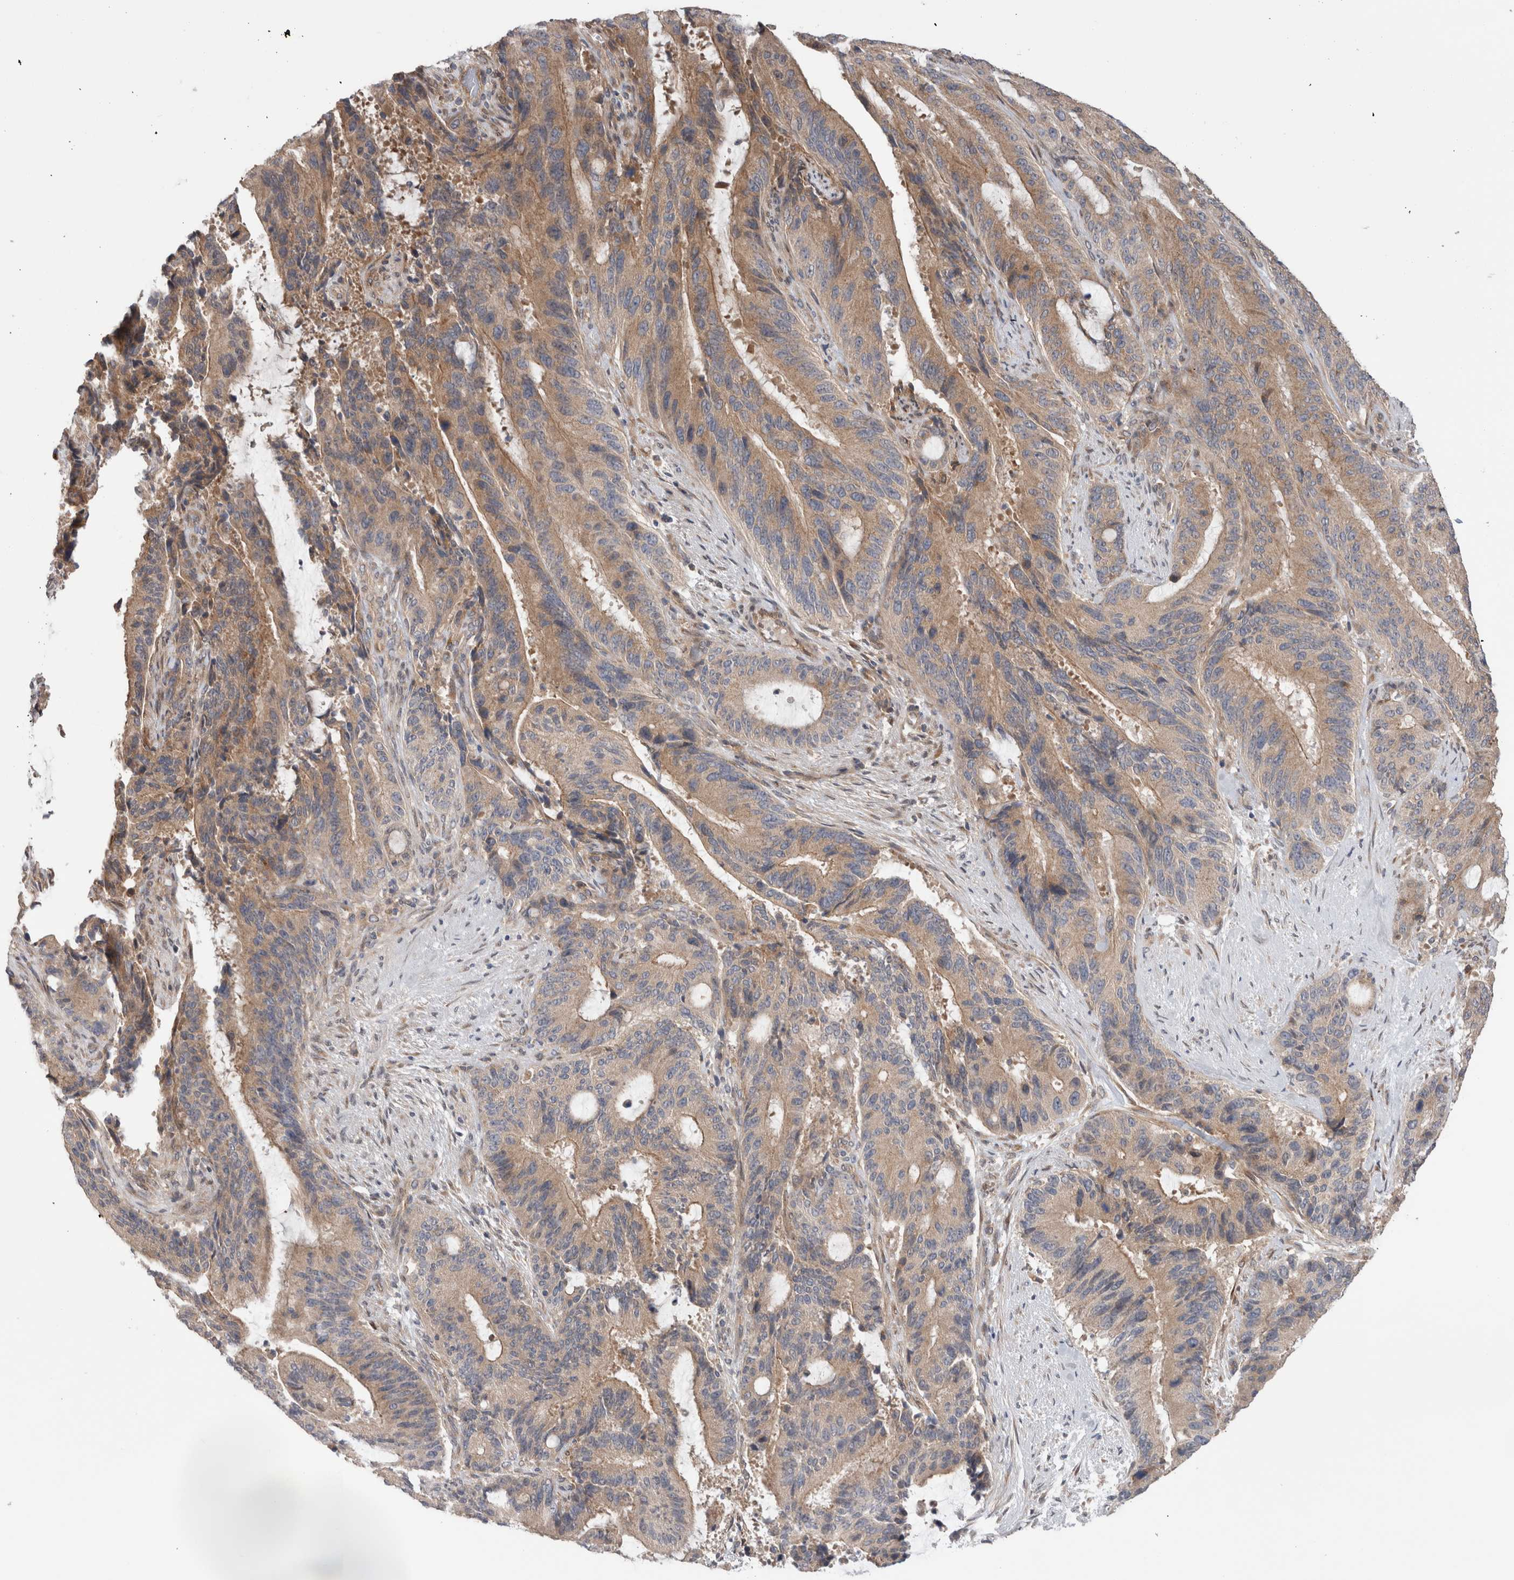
{"staining": {"intensity": "moderate", "quantity": ">75%", "location": "cytoplasmic/membranous"}, "tissue": "liver cancer", "cell_type": "Tumor cells", "image_type": "cancer", "snomed": [{"axis": "morphology", "description": "Normal tissue, NOS"}, {"axis": "morphology", "description": "Cholangiocarcinoma"}, {"axis": "topography", "description": "Liver"}, {"axis": "topography", "description": "Peripheral nerve tissue"}], "caption": "A high-resolution histopathology image shows immunohistochemistry (IHC) staining of liver cholangiocarcinoma, which reveals moderate cytoplasmic/membranous positivity in approximately >75% of tumor cells.", "gene": "TRIM5", "patient": {"sex": "female", "age": 73}}